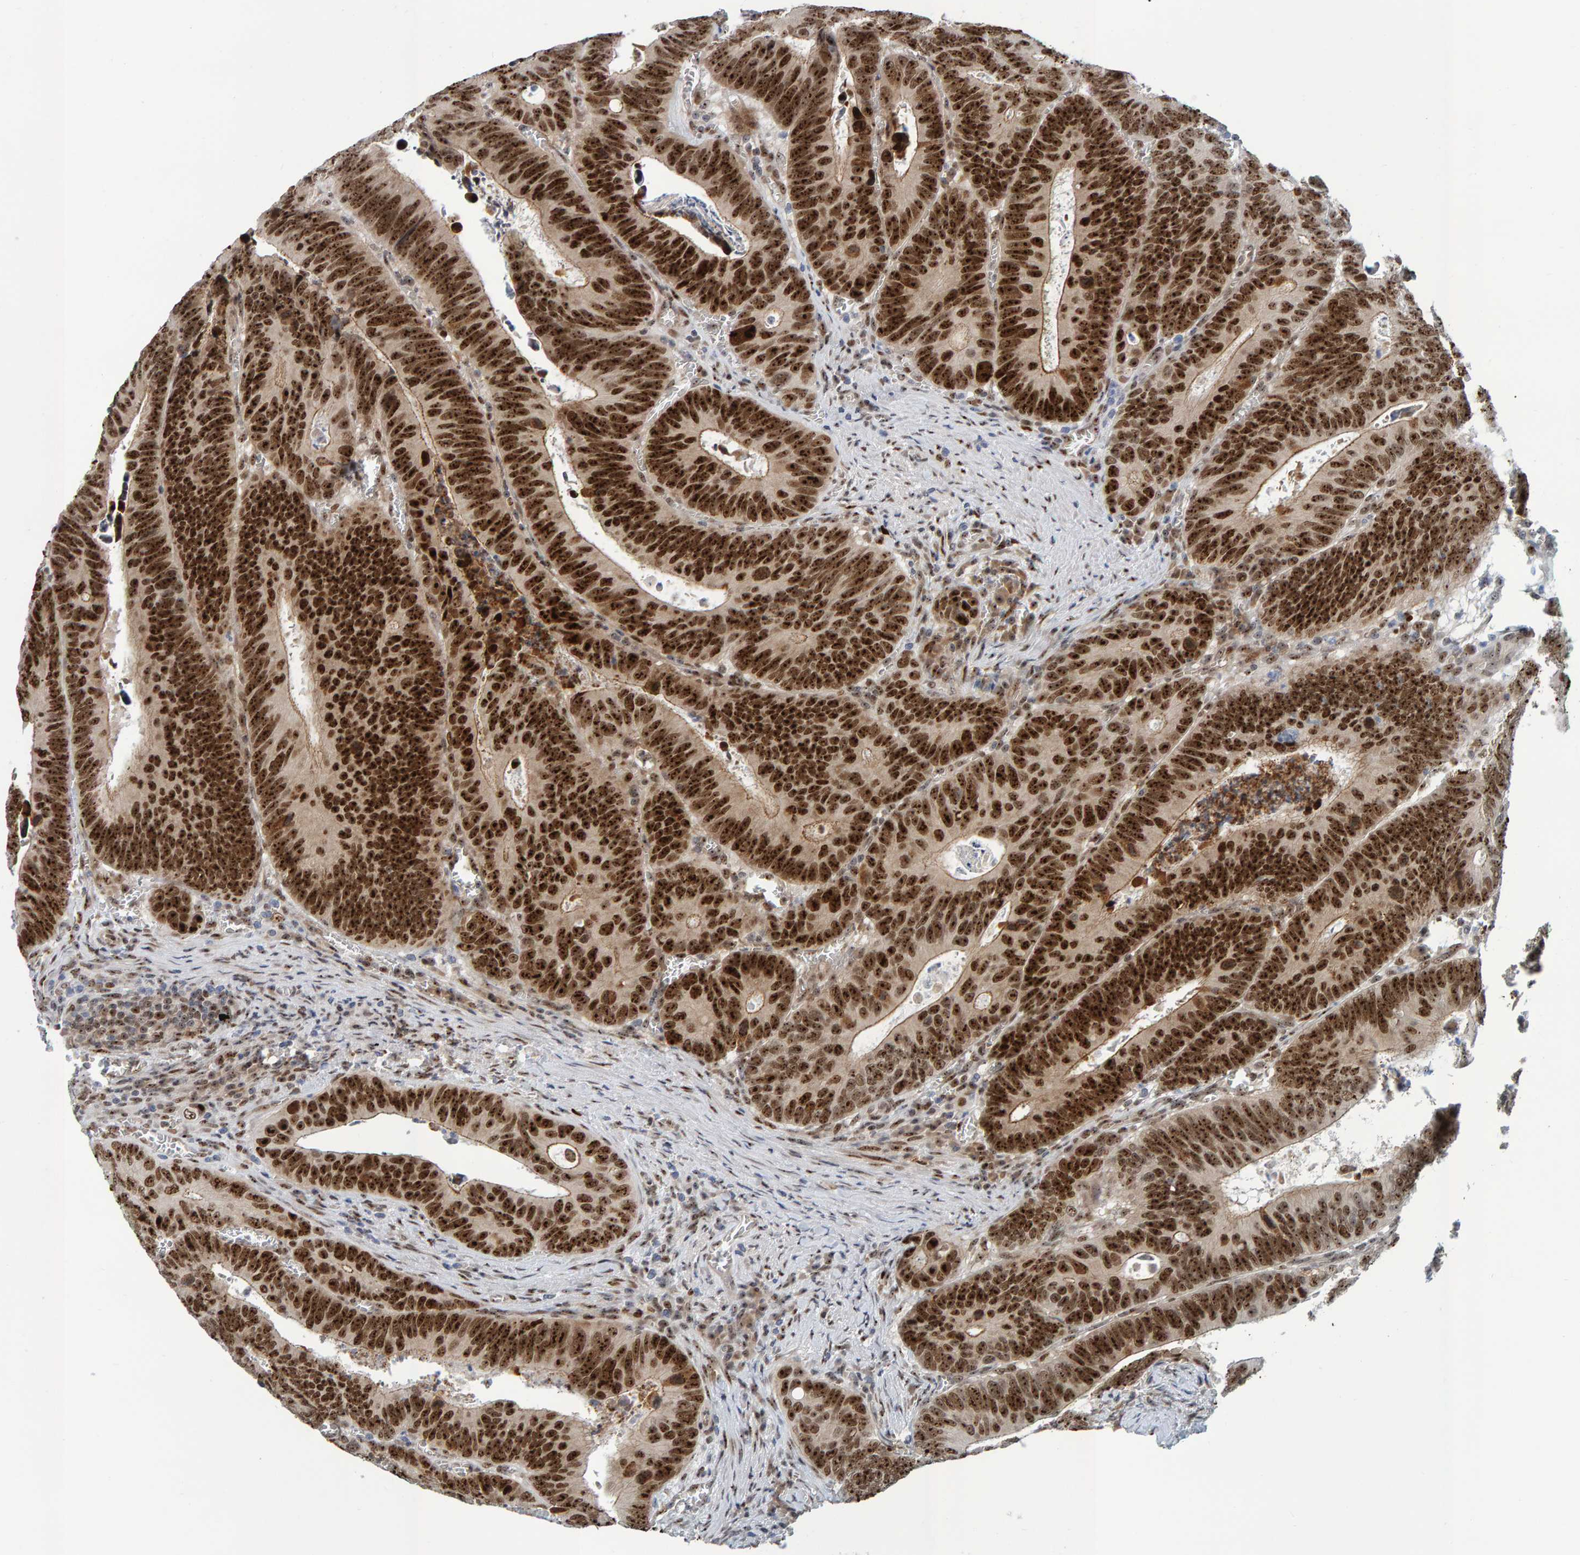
{"staining": {"intensity": "strong", "quantity": ">75%", "location": "nuclear"}, "tissue": "colorectal cancer", "cell_type": "Tumor cells", "image_type": "cancer", "snomed": [{"axis": "morphology", "description": "Inflammation, NOS"}, {"axis": "morphology", "description": "Adenocarcinoma, NOS"}, {"axis": "topography", "description": "Colon"}], "caption": "Immunohistochemical staining of colorectal cancer reveals high levels of strong nuclear protein staining in about >75% of tumor cells. The protein is stained brown, and the nuclei are stained in blue (DAB (3,3'-diaminobenzidine) IHC with brightfield microscopy, high magnification).", "gene": "POLR1E", "patient": {"sex": "male", "age": 72}}